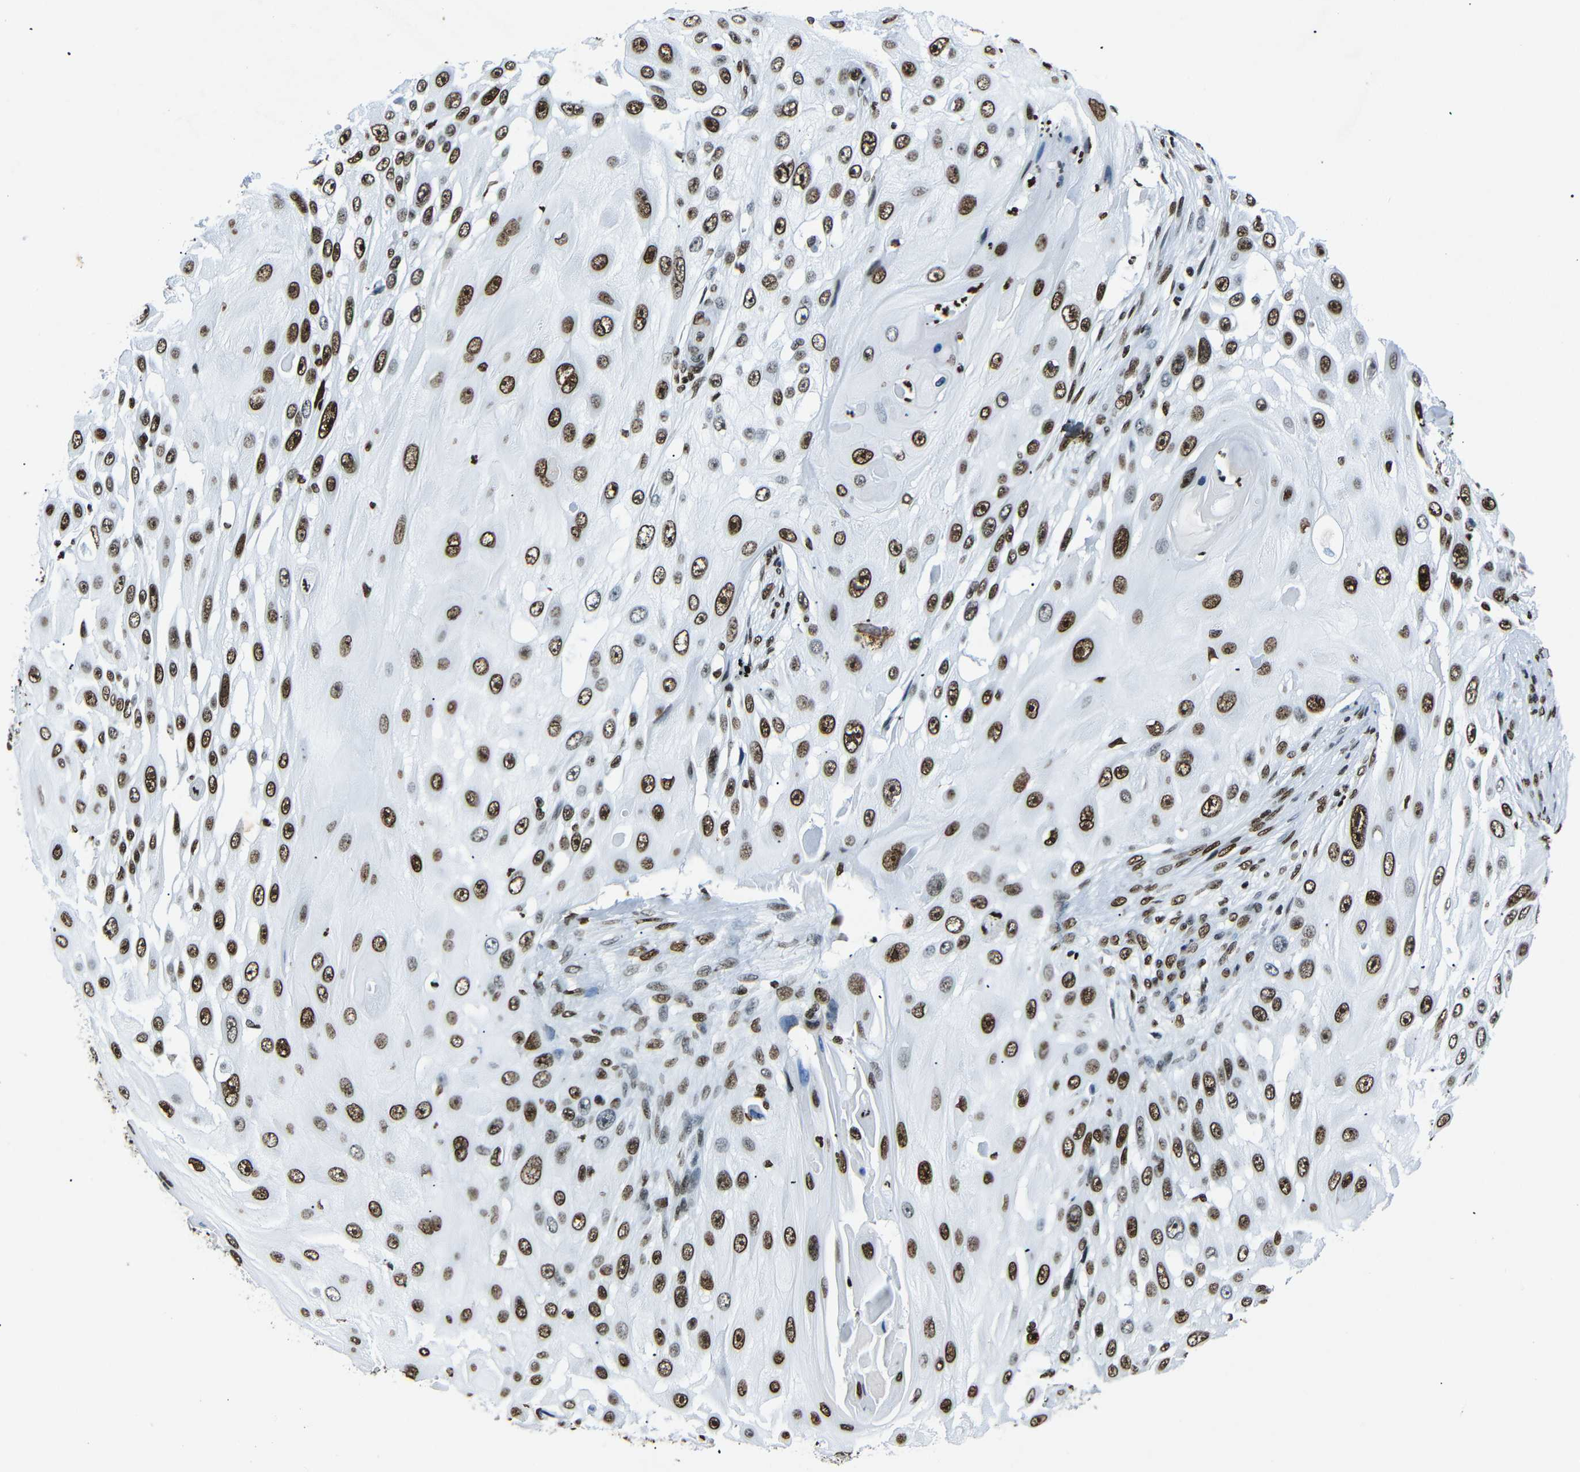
{"staining": {"intensity": "strong", "quantity": ">75%", "location": "nuclear"}, "tissue": "skin cancer", "cell_type": "Tumor cells", "image_type": "cancer", "snomed": [{"axis": "morphology", "description": "Squamous cell carcinoma, NOS"}, {"axis": "topography", "description": "Skin"}], "caption": "Immunohistochemistry image of human skin cancer stained for a protein (brown), which shows high levels of strong nuclear expression in about >75% of tumor cells.", "gene": "HMGN1", "patient": {"sex": "female", "age": 44}}